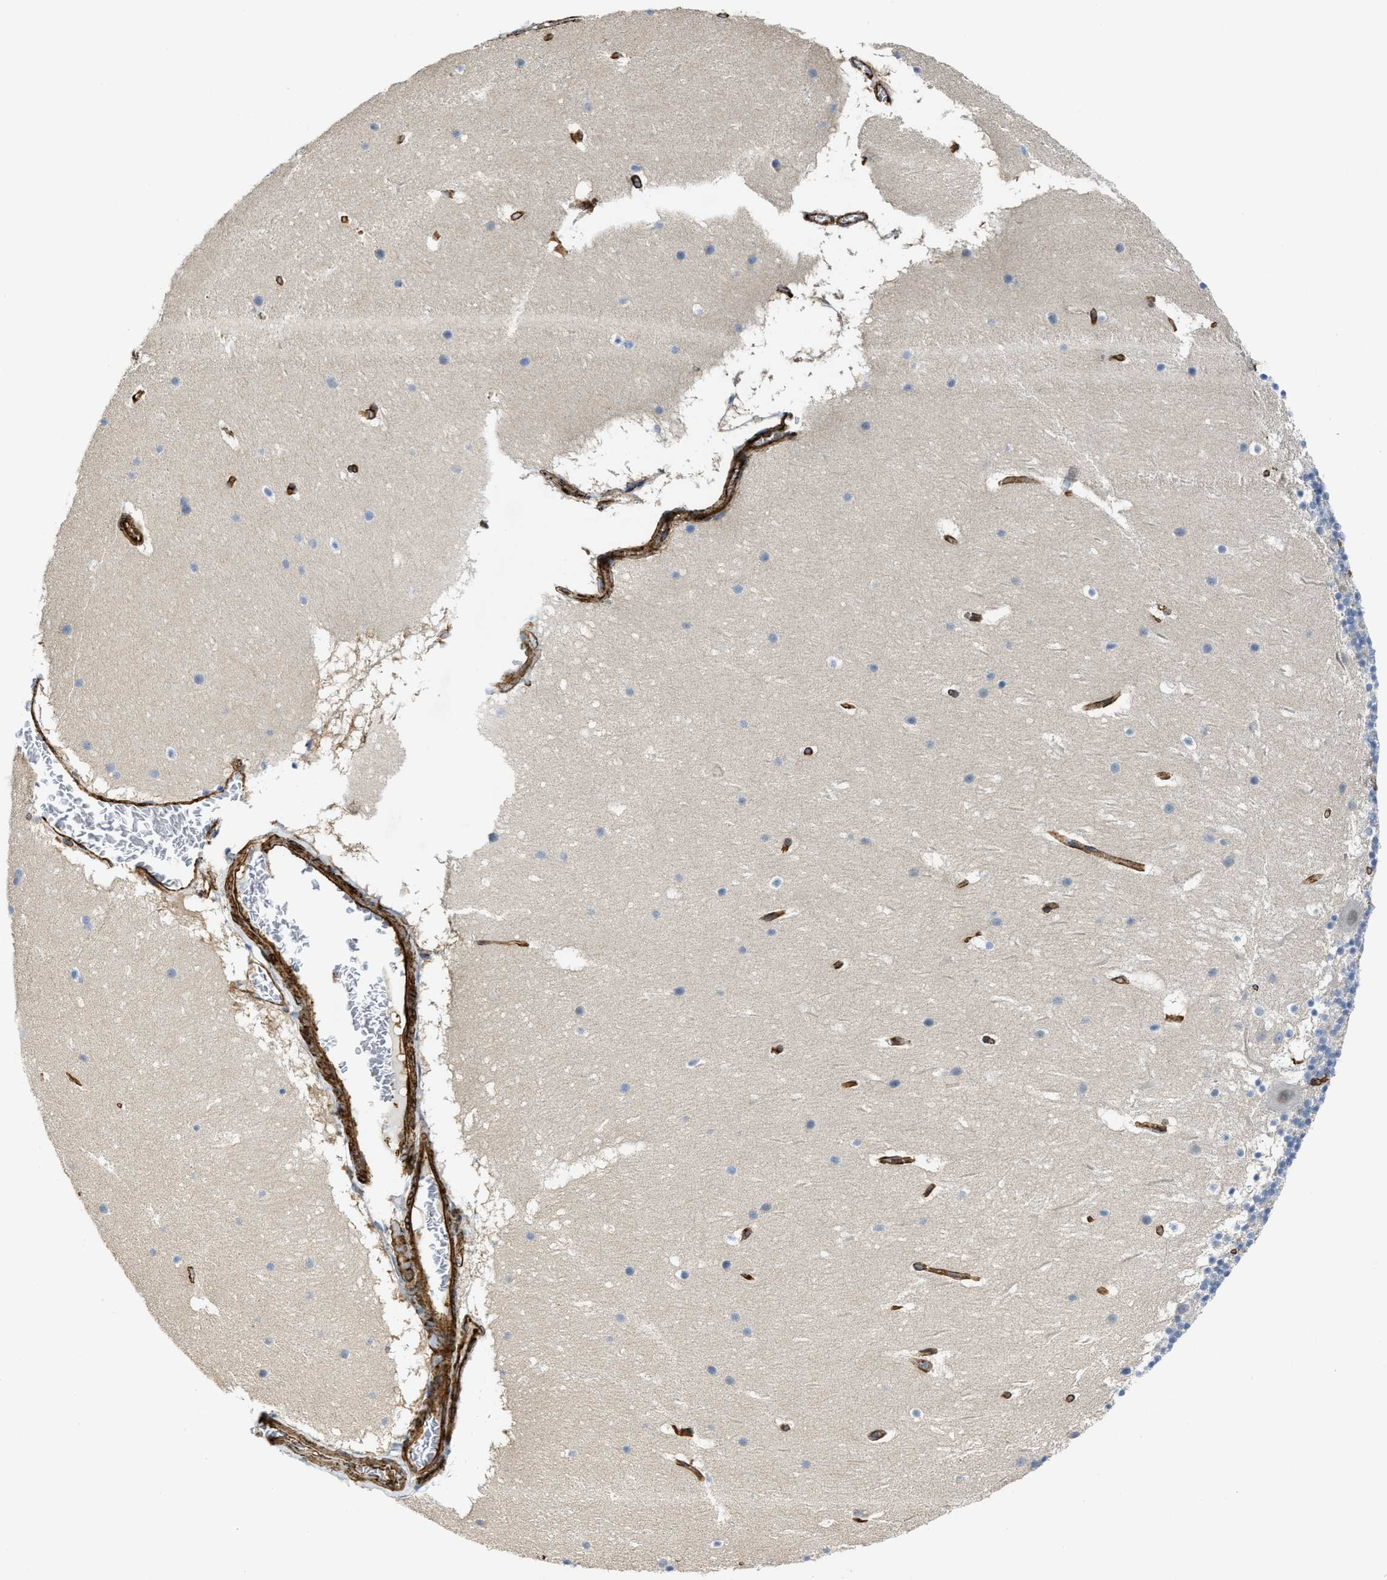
{"staining": {"intensity": "negative", "quantity": "none", "location": "none"}, "tissue": "cerebellum", "cell_type": "Cells in granular layer", "image_type": "normal", "snomed": [{"axis": "morphology", "description": "Normal tissue, NOS"}, {"axis": "topography", "description": "Cerebellum"}], "caption": "Immunohistochemistry (IHC) of benign cerebellum demonstrates no staining in cells in granular layer.", "gene": "NAB1", "patient": {"sex": "male", "age": 45}}